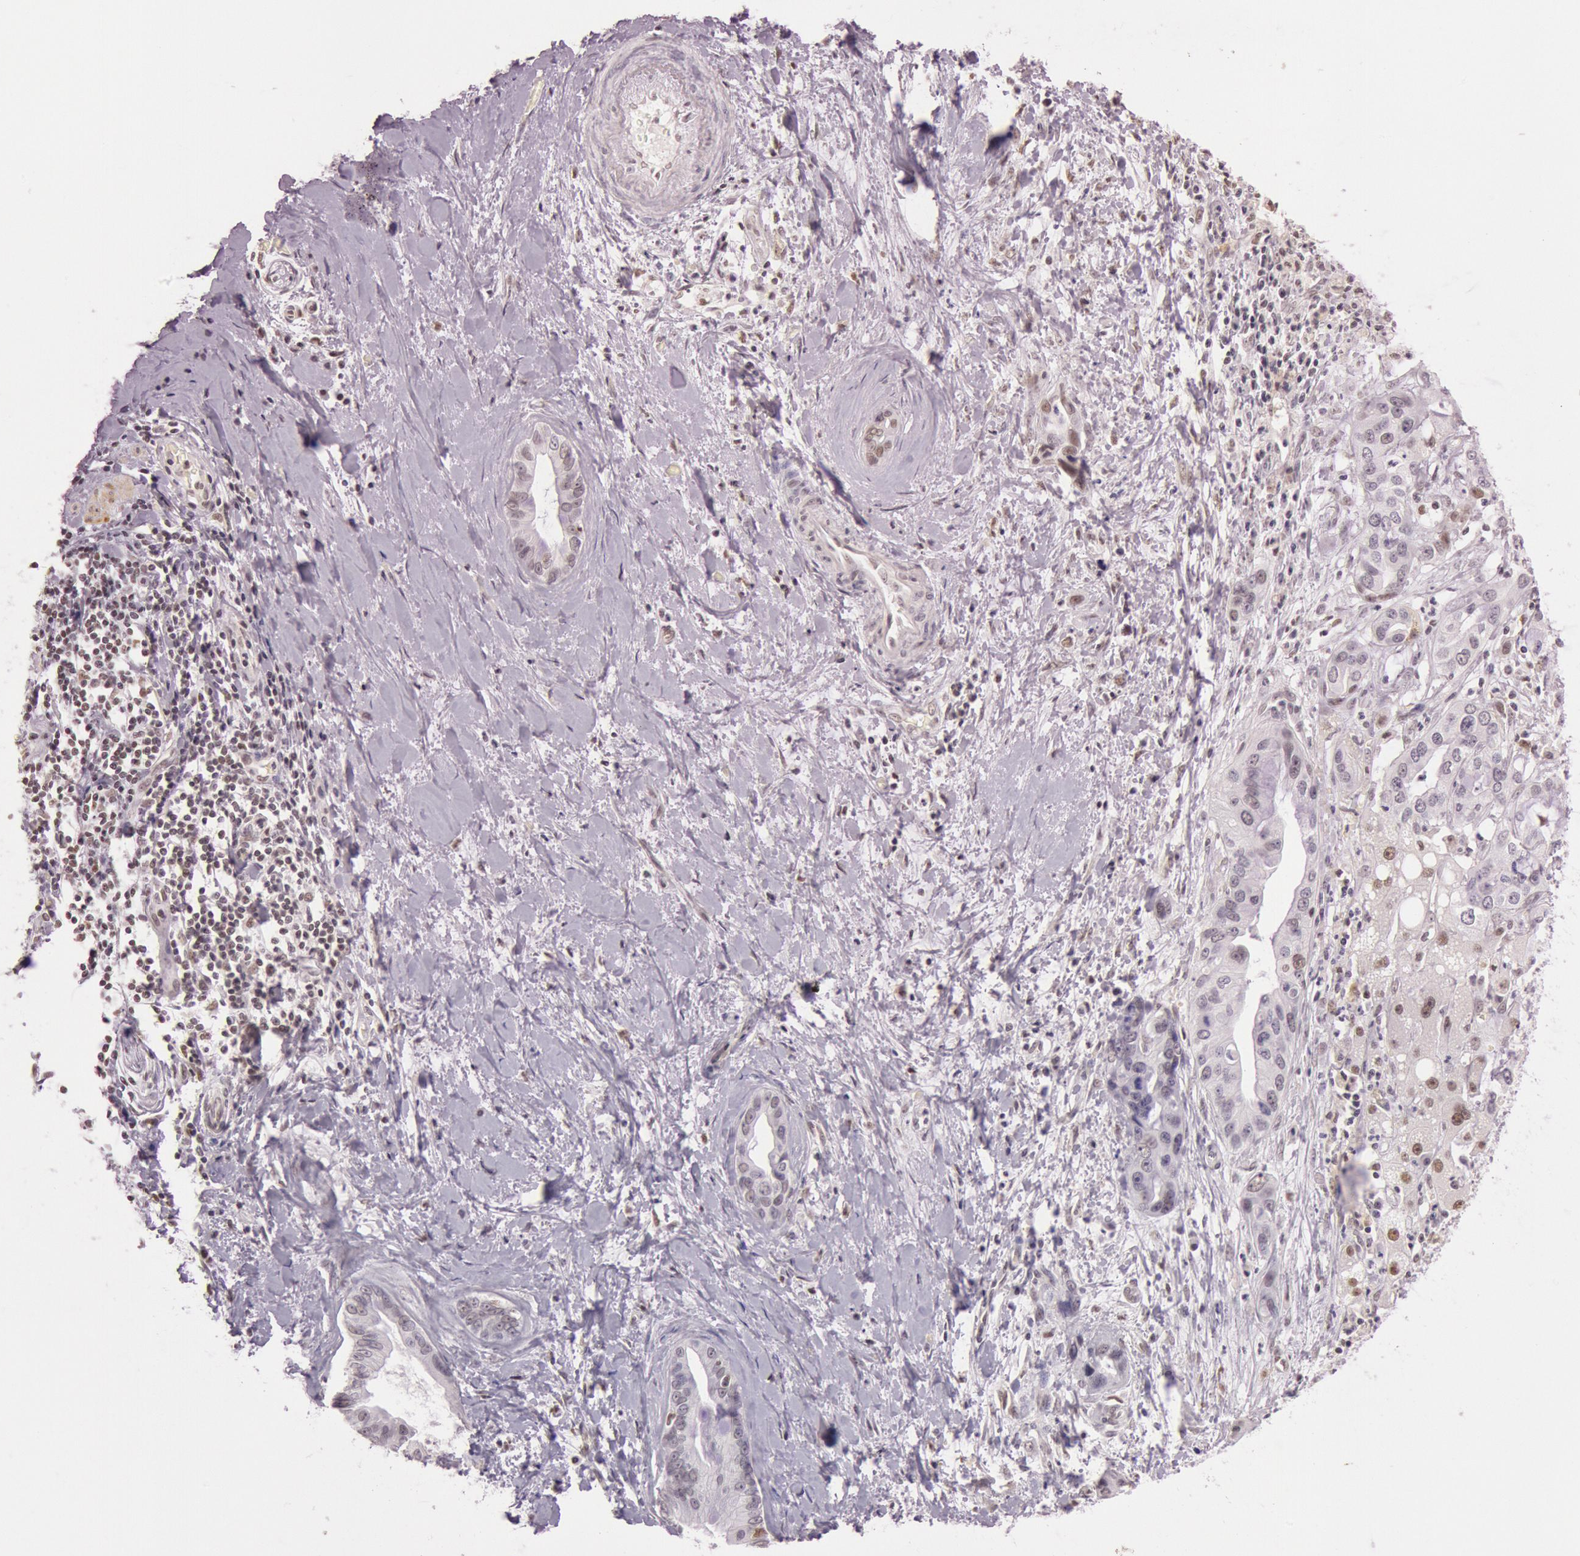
{"staining": {"intensity": "weak", "quantity": "<25%", "location": "nuclear"}, "tissue": "liver cancer", "cell_type": "Tumor cells", "image_type": "cancer", "snomed": [{"axis": "morphology", "description": "Cholangiocarcinoma"}, {"axis": "topography", "description": "Liver"}], "caption": "This is an IHC histopathology image of cholangiocarcinoma (liver). There is no staining in tumor cells.", "gene": "TASL", "patient": {"sex": "female", "age": 65}}